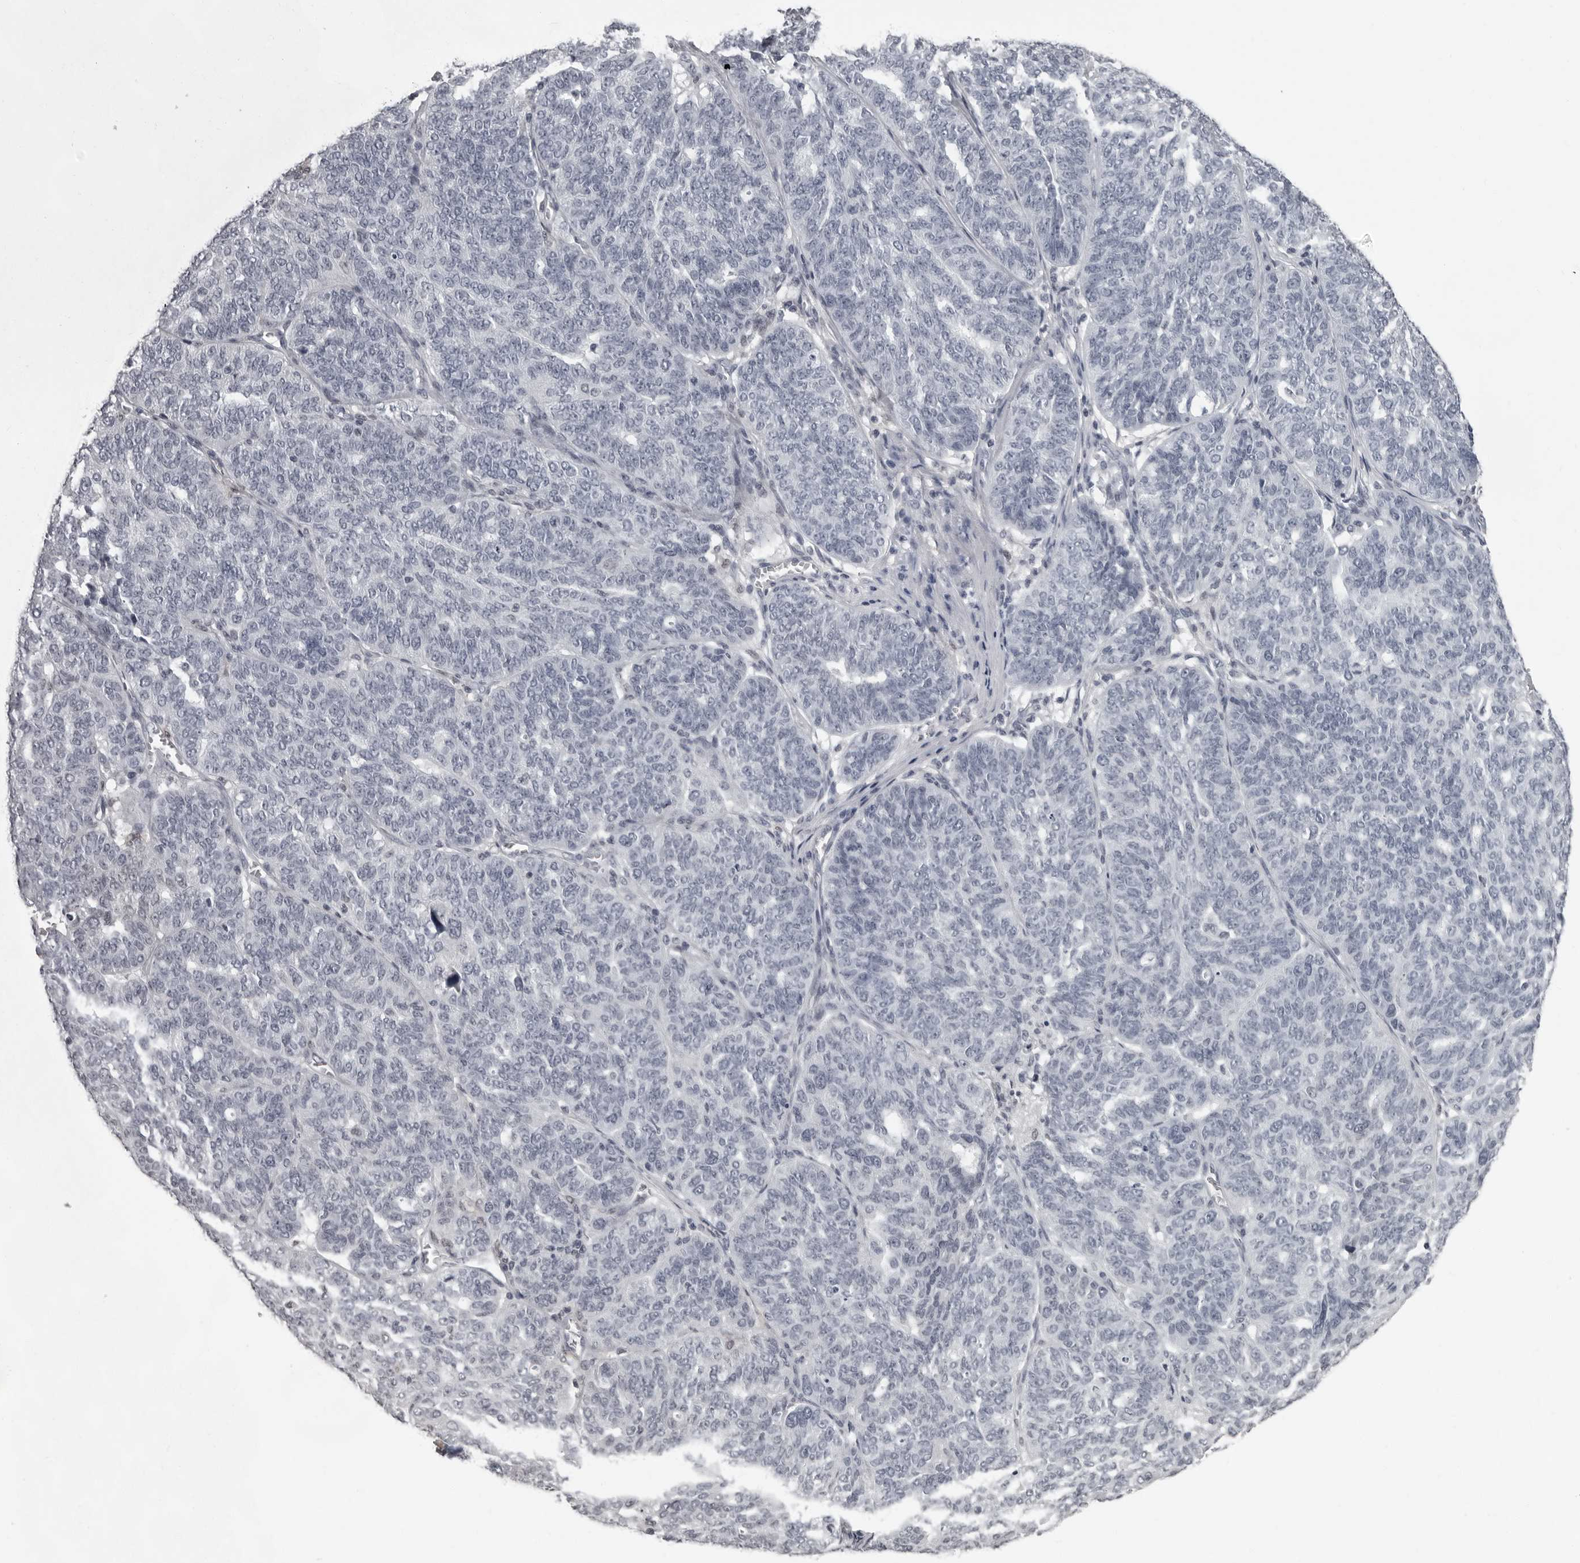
{"staining": {"intensity": "negative", "quantity": "none", "location": "none"}, "tissue": "ovarian cancer", "cell_type": "Tumor cells", "image_type": "cancer", "snomed": [{"axis": "morphology", "description": "Cystadenocarcinoma, serous, NOS"}, {"axis": "topography", "description": "Ovary"}], "caption": "Immunohistochemistry micrograph of neoplastic tissue: ovarian cancer stained with DAB (3,3'-diaminobenzidine) shows no significant protein positivity in tumor cells. (DAB (3,3'-diaminobenzidine) immunohistochemistry (IHC) visualized using brightfield microscopy, high magnification).", "gene": "LZIC", "patient": {"sex": "female", "age": 59}}